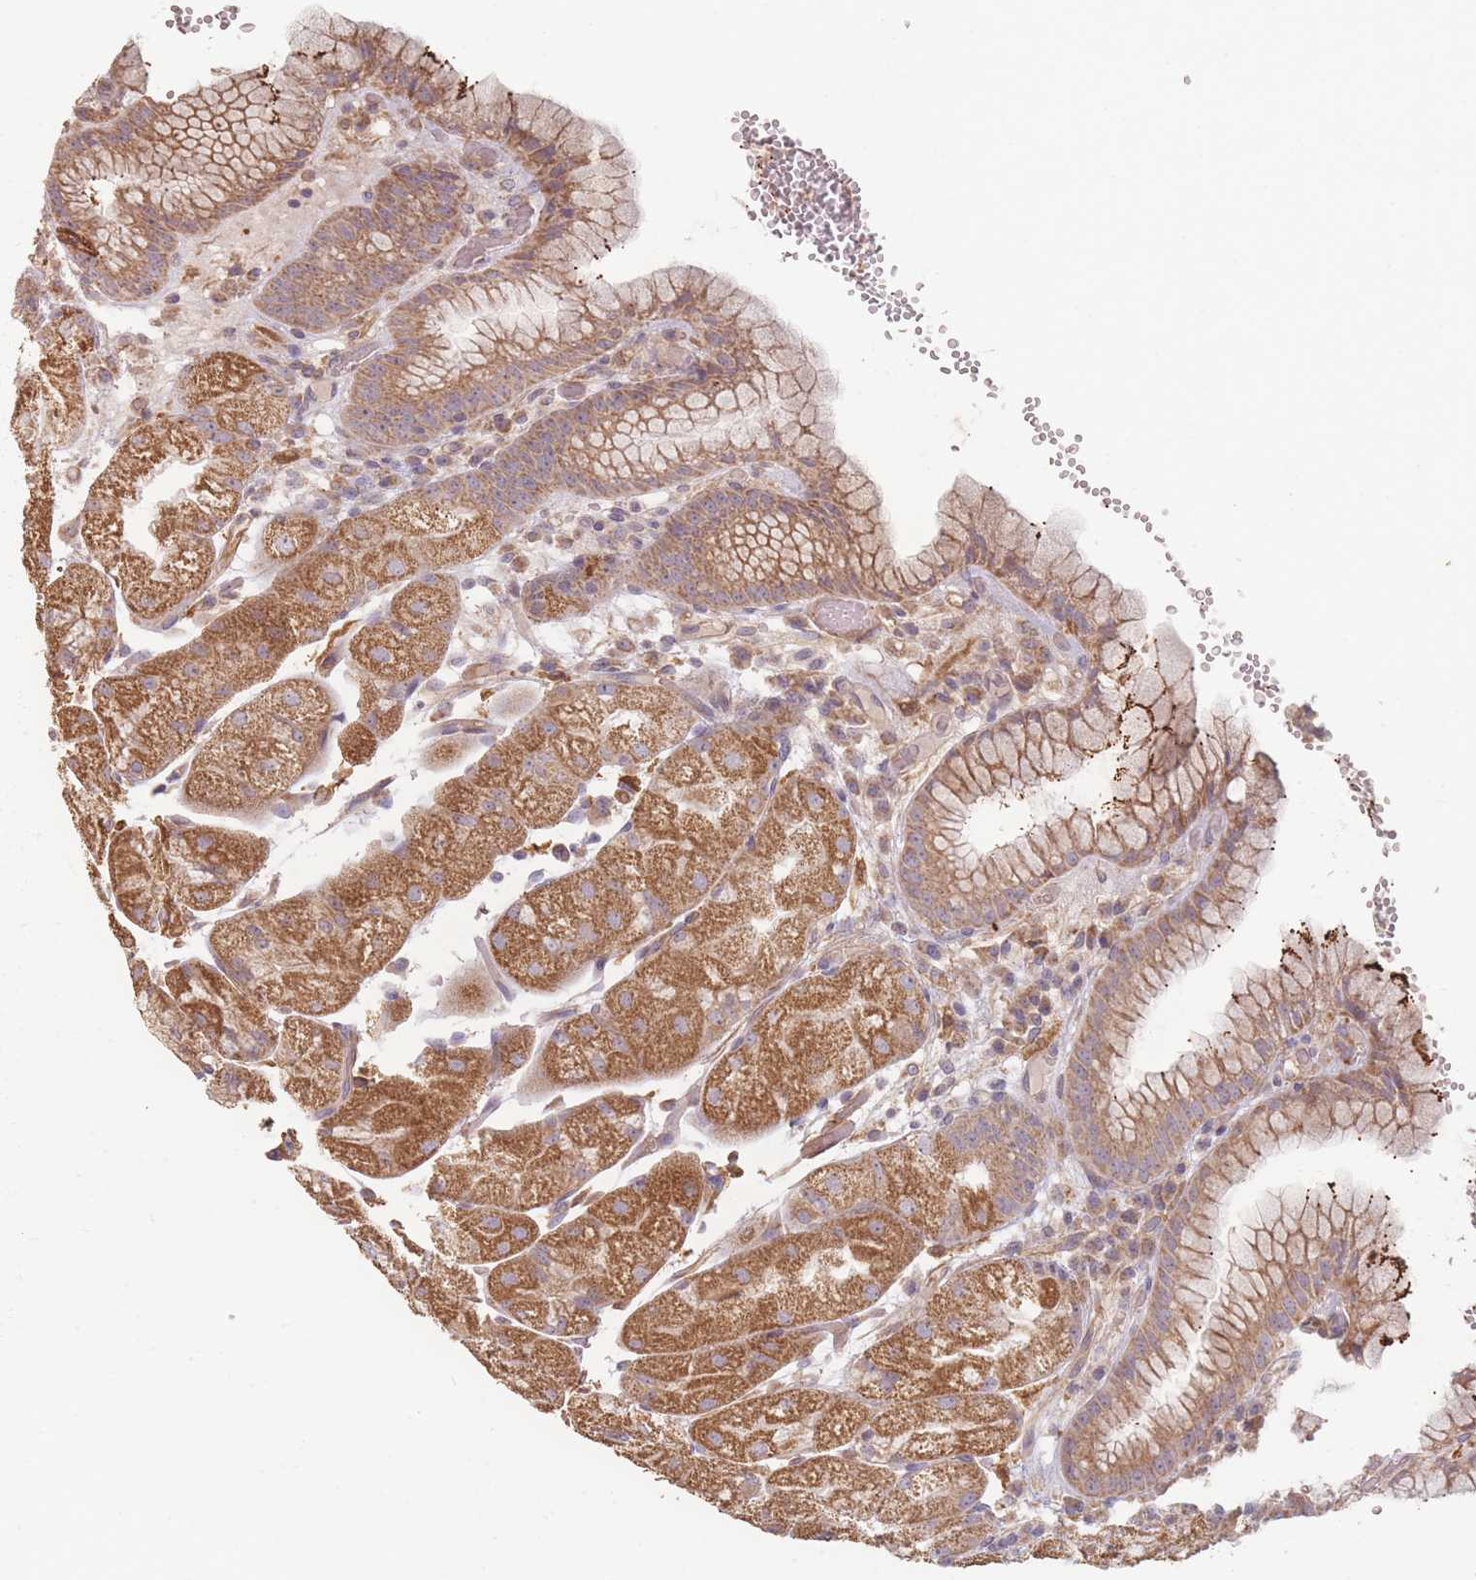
{"staining": {"intensity": "moderate", "quantity": "25%-75%", "location": "cytoplasmic/membranous"}, "tissue": "stomach", "cell_type": "Glandular cells", "image_type": "normal", "snomed": [{"axis": "morphology", "description": "Normal tissue, NOS"}, {"axis": "topography", "description": "Stomach, upper"}], "caption": "Stomach stained with DAB immunohistochemistry (IHC) reveals medium levels of moderate cytoplasmic/membranous expression in about 25%-75% of glandular cells. The staining was performed using DAB to visualize the protein expression in brown, while the nuclei were stained in blue with hematoxylin (Magnification: 20x).", "gene": "MRPS6", "patient": {"sex": "male", "age": 52}}